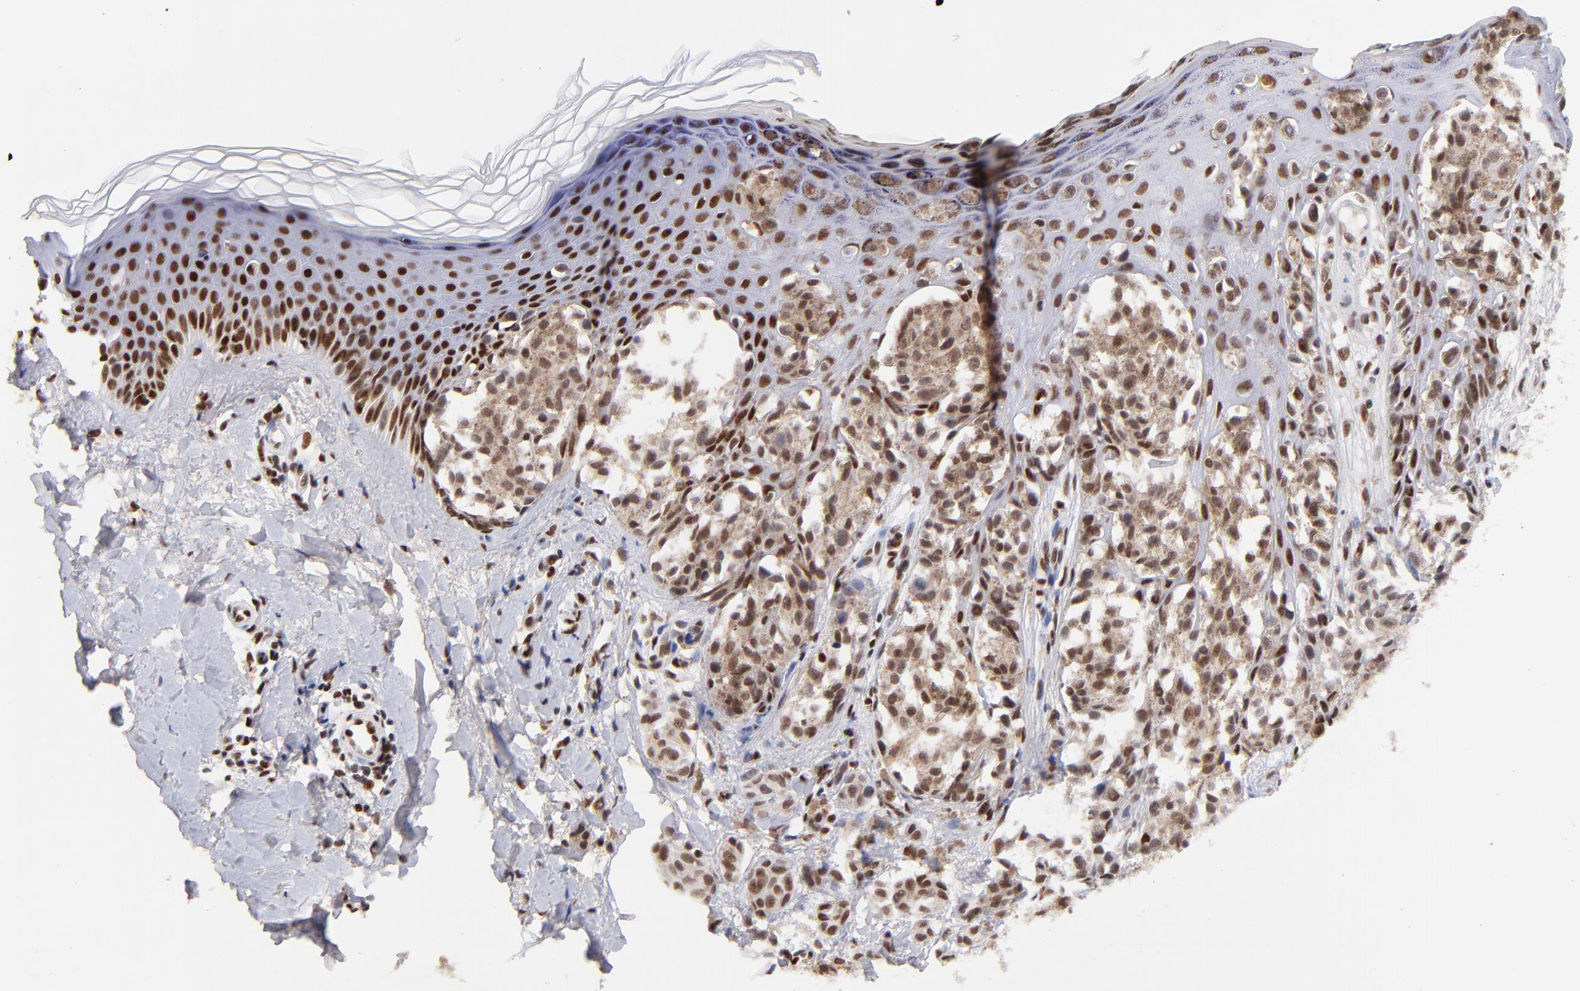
{"staining": {"intensity": "strong", "quantity": ">75%", "location": "nuclear"}, "tissue": "melanoma", "cell_type": "Tumor cells", "image_type": "cancer", "snomed": [{"axis": "morphology", "description": "Malignant melanoma, NOS"}, {"axis": "topography", "description": "Skin"}], "caption": "An image showing strong nuclear positivity in approximately >75% of tumor cells in malignant melanoma, as visualized by brown immunohistochemical staining.", "gene": "MIDEAS", "patient": {"sex": "female", "age": 38}}